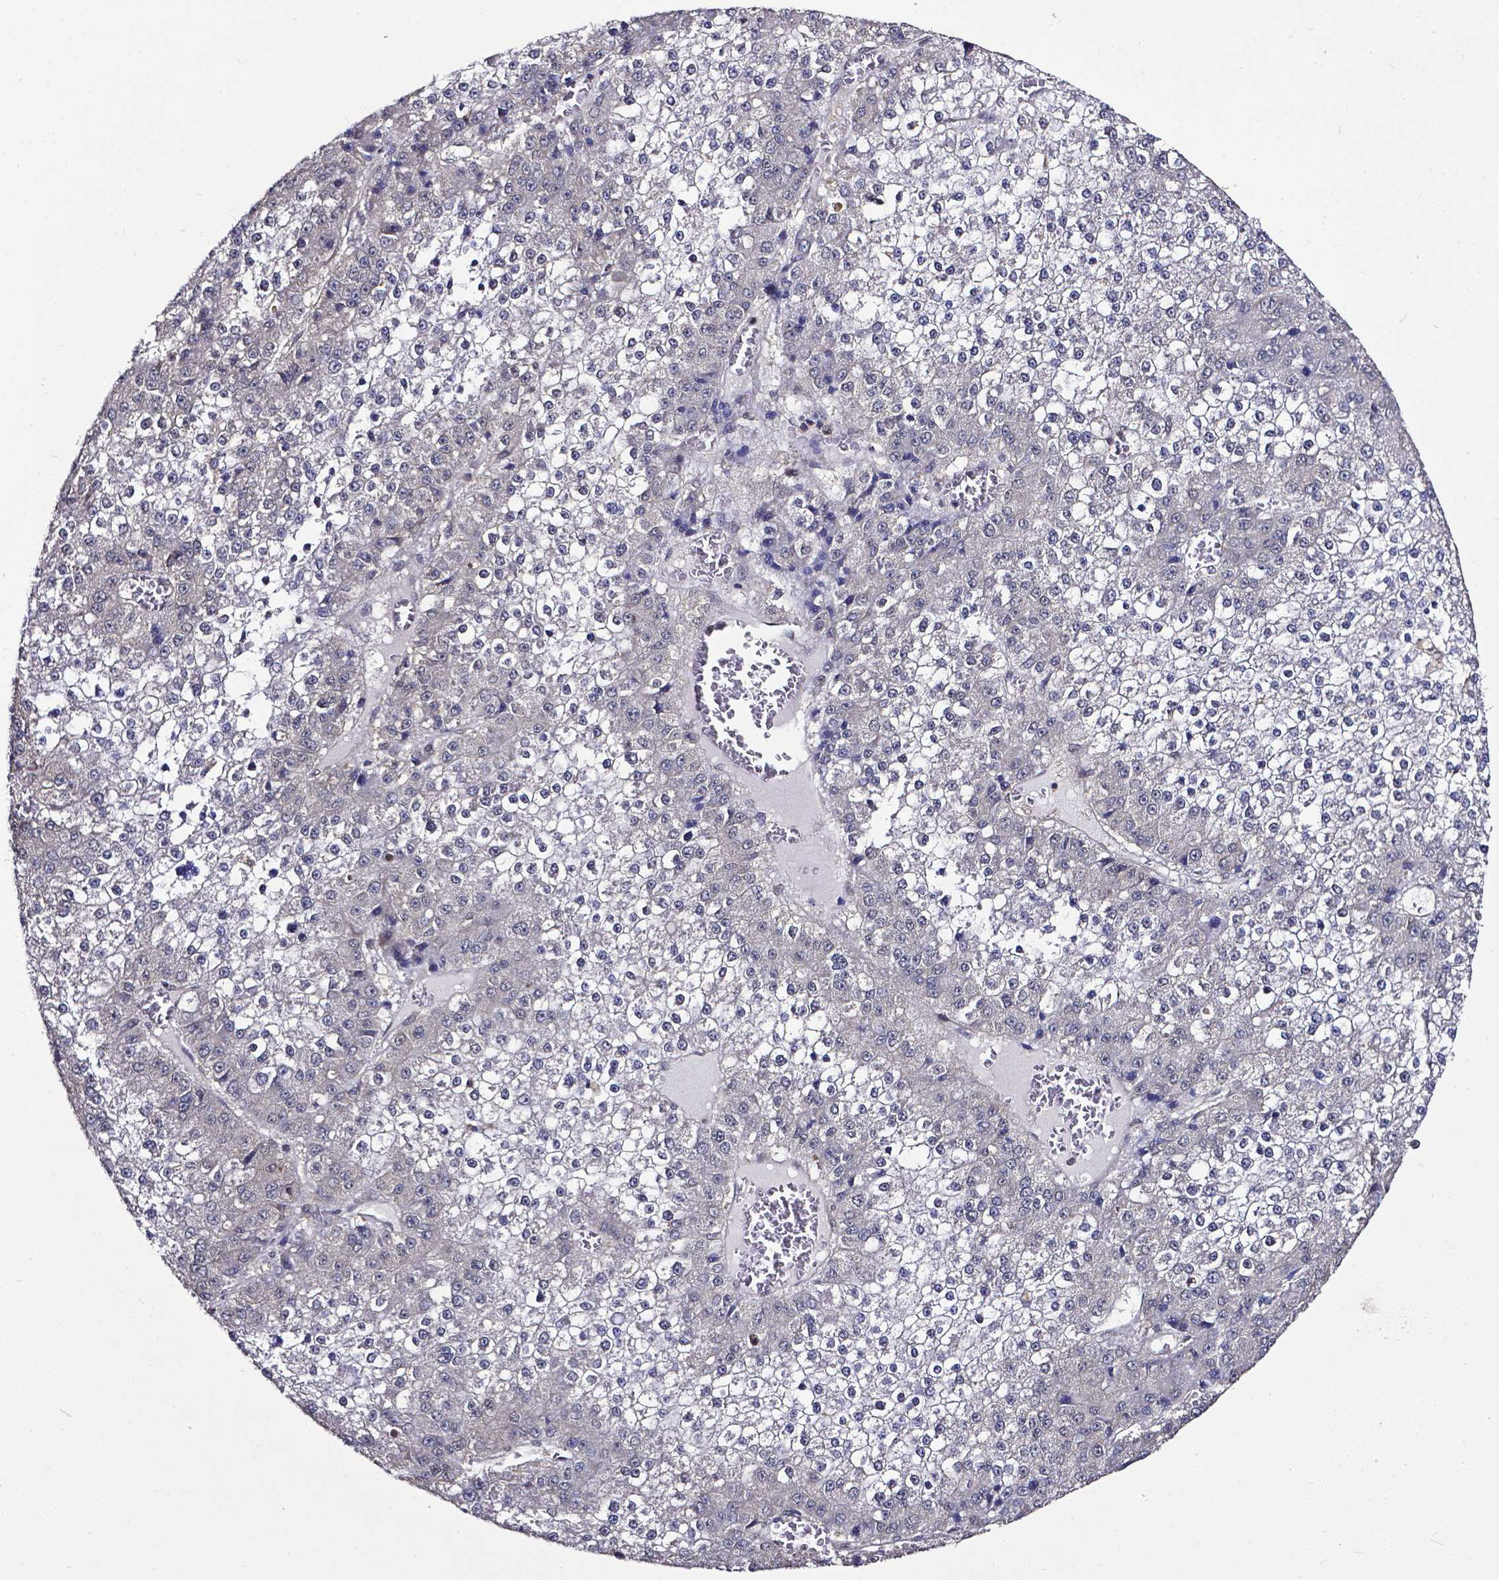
{"staining": {"intensity": "negative", "quantity": "none", "location": "none"}, "tissue": "liver cancer", "cell_type": "Tumor cells", "image_type": "cancer", "snomed": [{"axis": "morphology", "description": "Carcinoma, Hepatocellular, NOS"}, {"axis": "topography", "description": "Liver"}], "caption": "The photomicrograph exhibits no staining of tumor cells in liver cancer.", "gene": "OTUB1", "patient": {"sex": "female", "age": 73}}